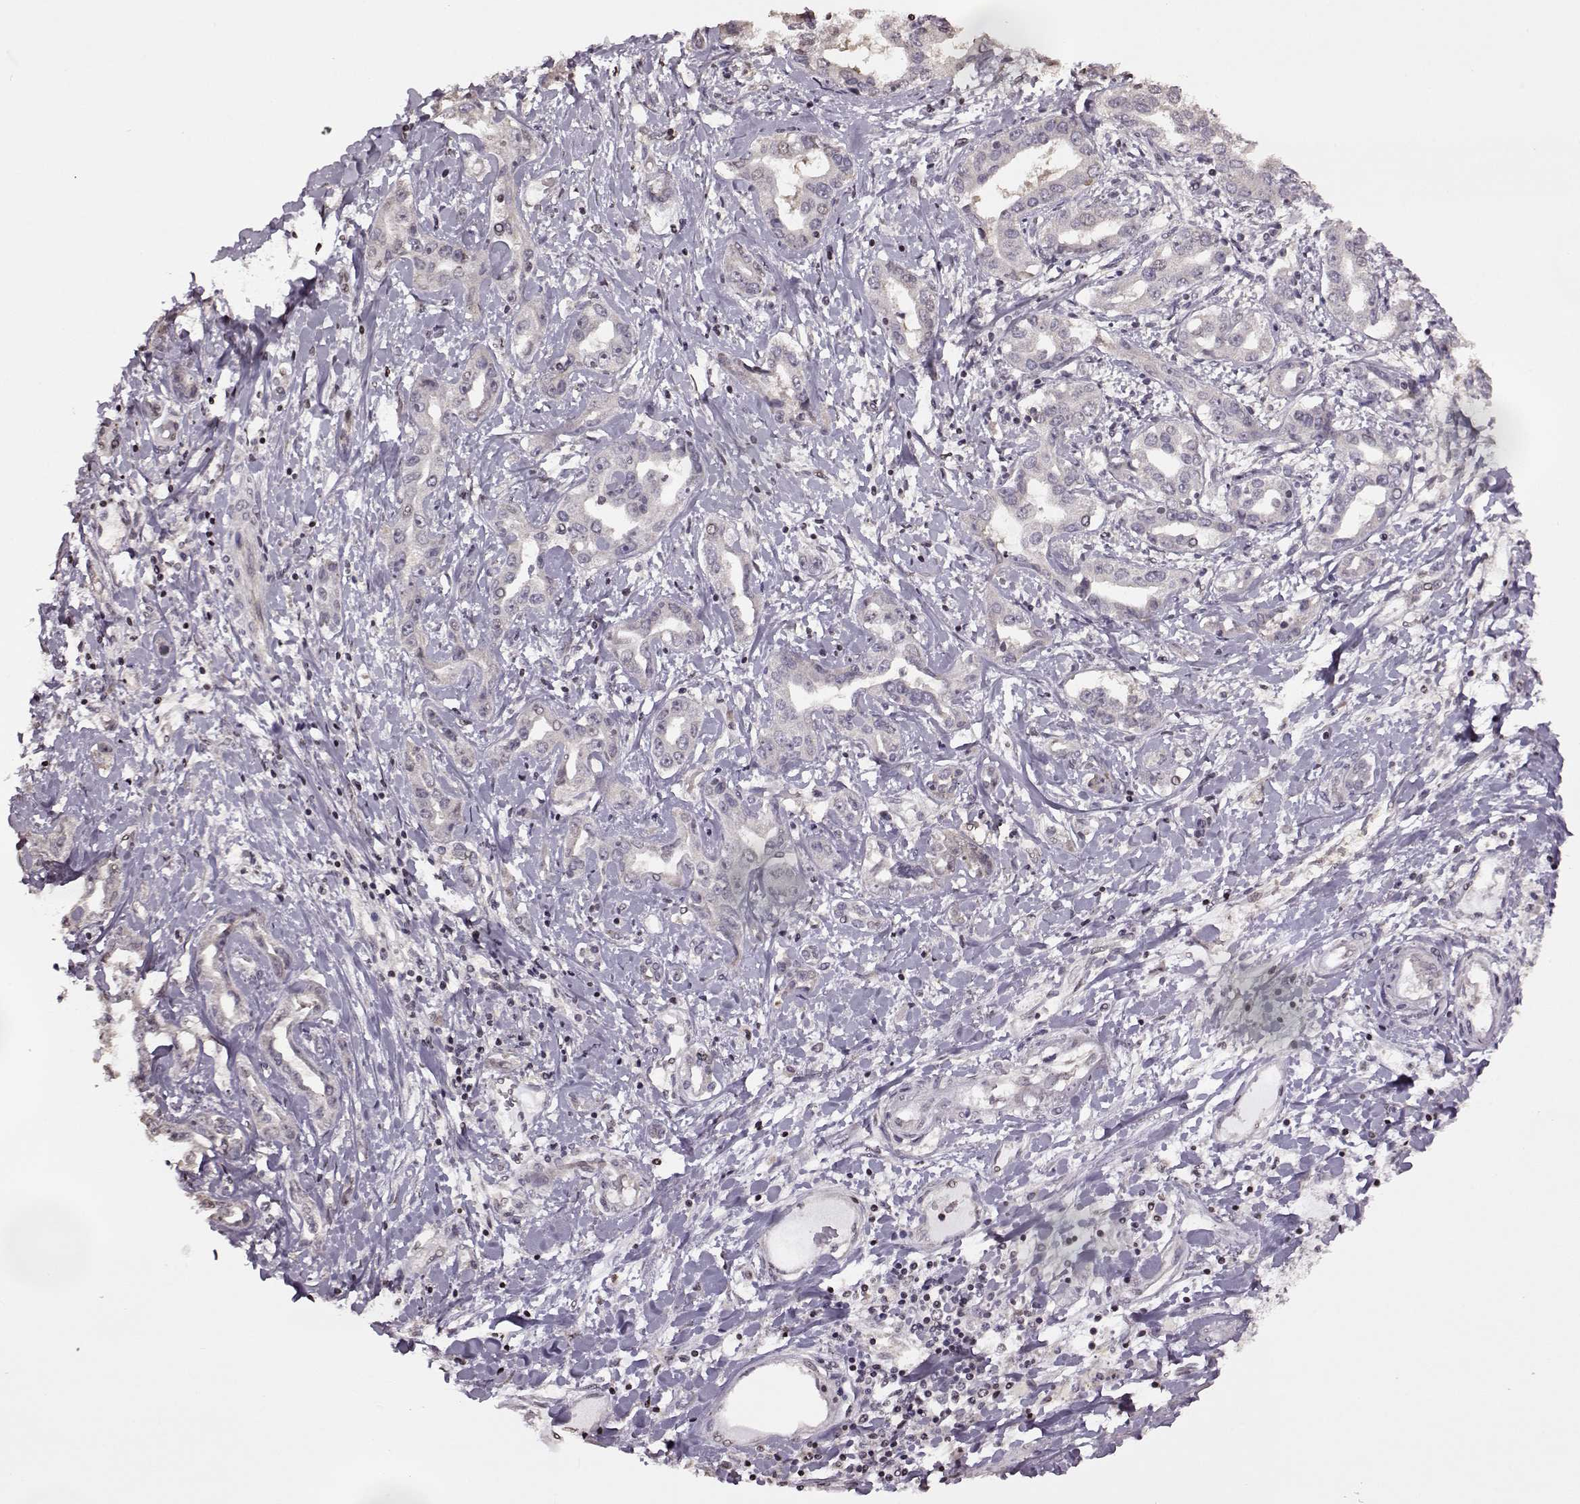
{"staining": {"intensity": "negative", "quantity": "none", "location": "none"}, "tissue": "liver cancer", "cell_type": "Tumor cells", "image_type": "cancer", "snomed": [{"axis": "morphology", "description": "Cholangiocarcinoma"}, {"axis": "topography", "description": "Liver"}], "caption": "Liver cholangiocarcinoma was stained to show a protein in brown. There is no significant expression in tumor cells.", "gene": "FSHB", "patient": {"sex": "male", "age": 59}}